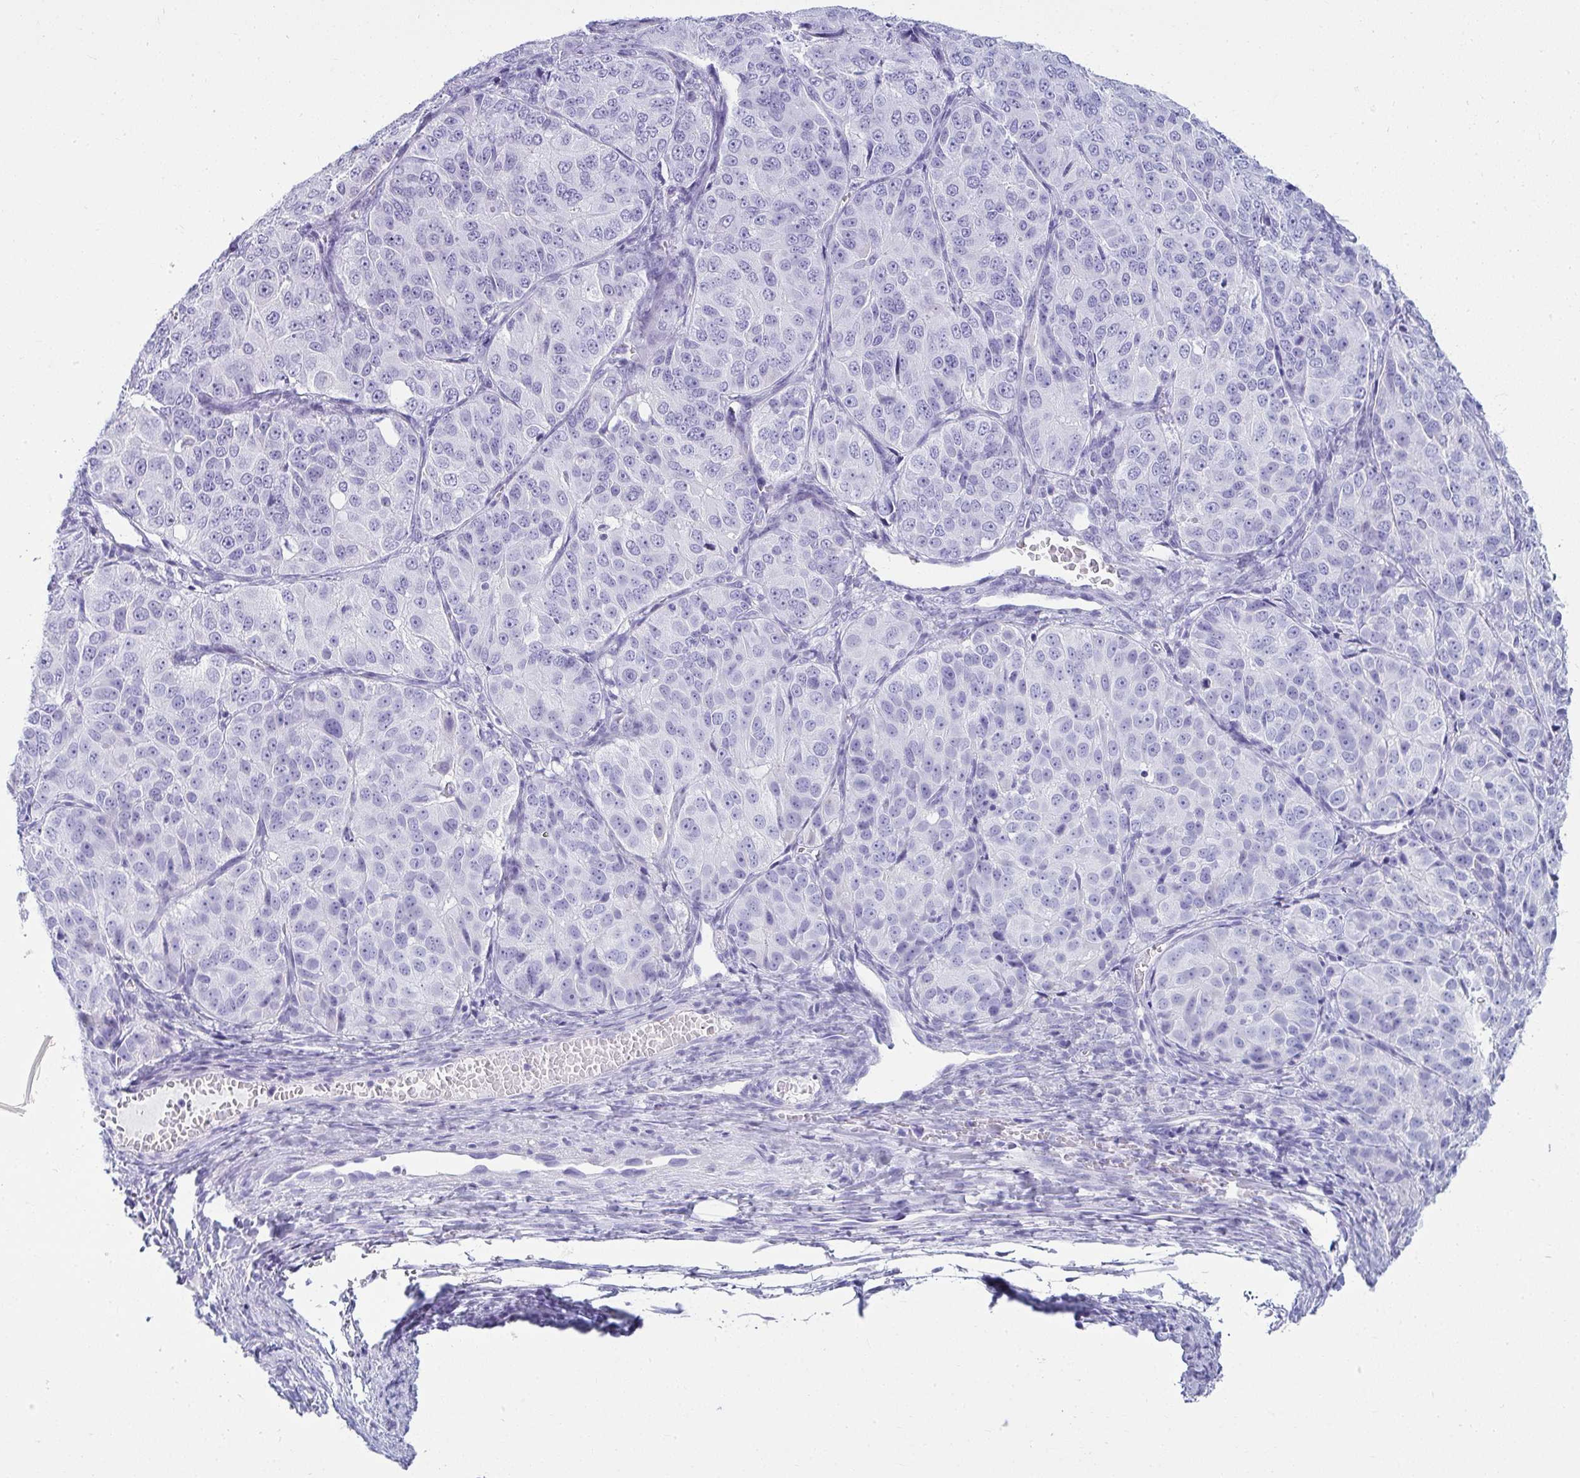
{"staining": {"intensity": "negative", "quantity": "none", "location": "none"}, "tissue": "ovarian cancer", "cell_type": "Tumor cells", "image_type": "cancer", "snomed": [{"axis": "morphology", "description": "Carcinoma, endometroid"}, {"axis": "topography", "description": "Ovary"}], "caption": "This is an IHC histopathology image of ovarian cancer (endometroid carcinoma). There is no expression in tumor cells.", "gene": "CLGN", "patient": {"sex": "female", "age": 51}}